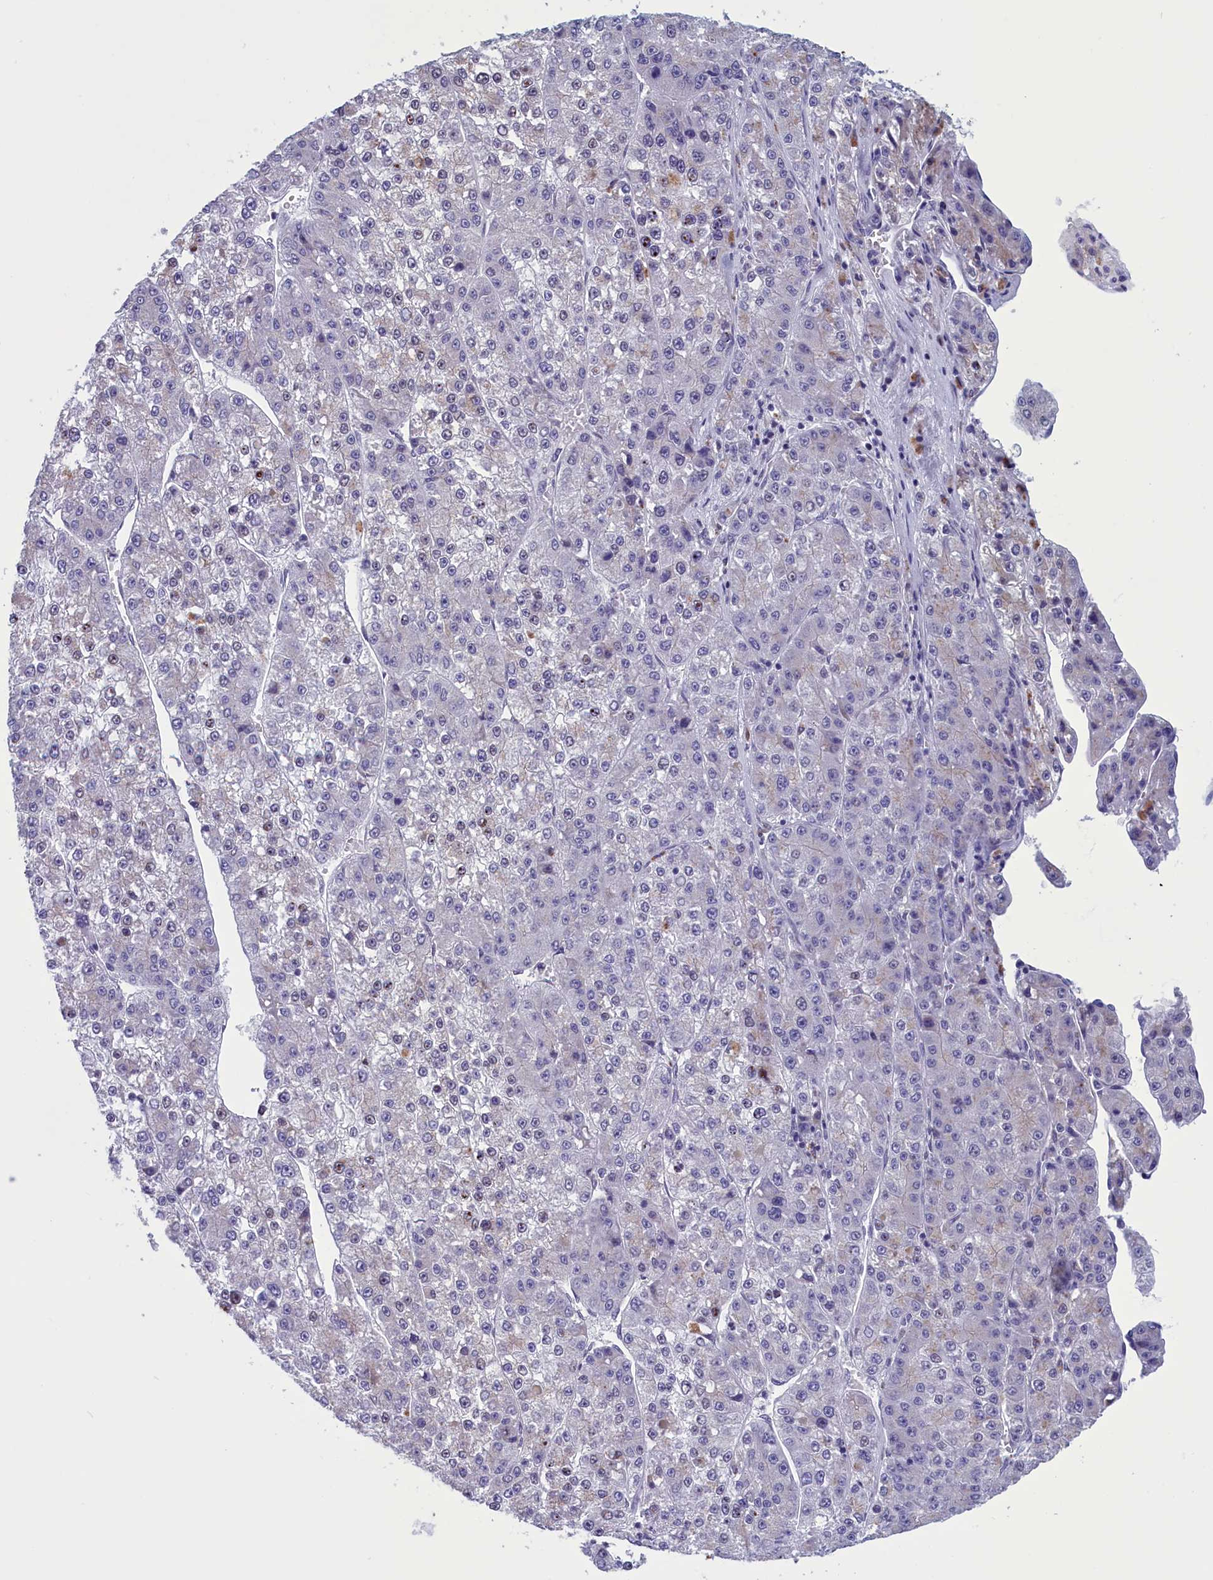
{"staining": {"intensity": "negative", "quantity": "none", "location": "none"}, "tissue": "liver cancer", "cell_type": "Tumor cells", "image_type": "cancer", "snomed": [{"axis": "morphology", "description": "Carcinoma, Hepatocellular, NOS"}, {"axis": "topography", "description": "Liver"}], "caption": "IHC histopathology image of neoplastic tissue: liver cancer stained with DAB demonstrates no significant protein expression in tumor cells.", "gene": "PARS2", "patient": {"sex": "female", "age": 73}}